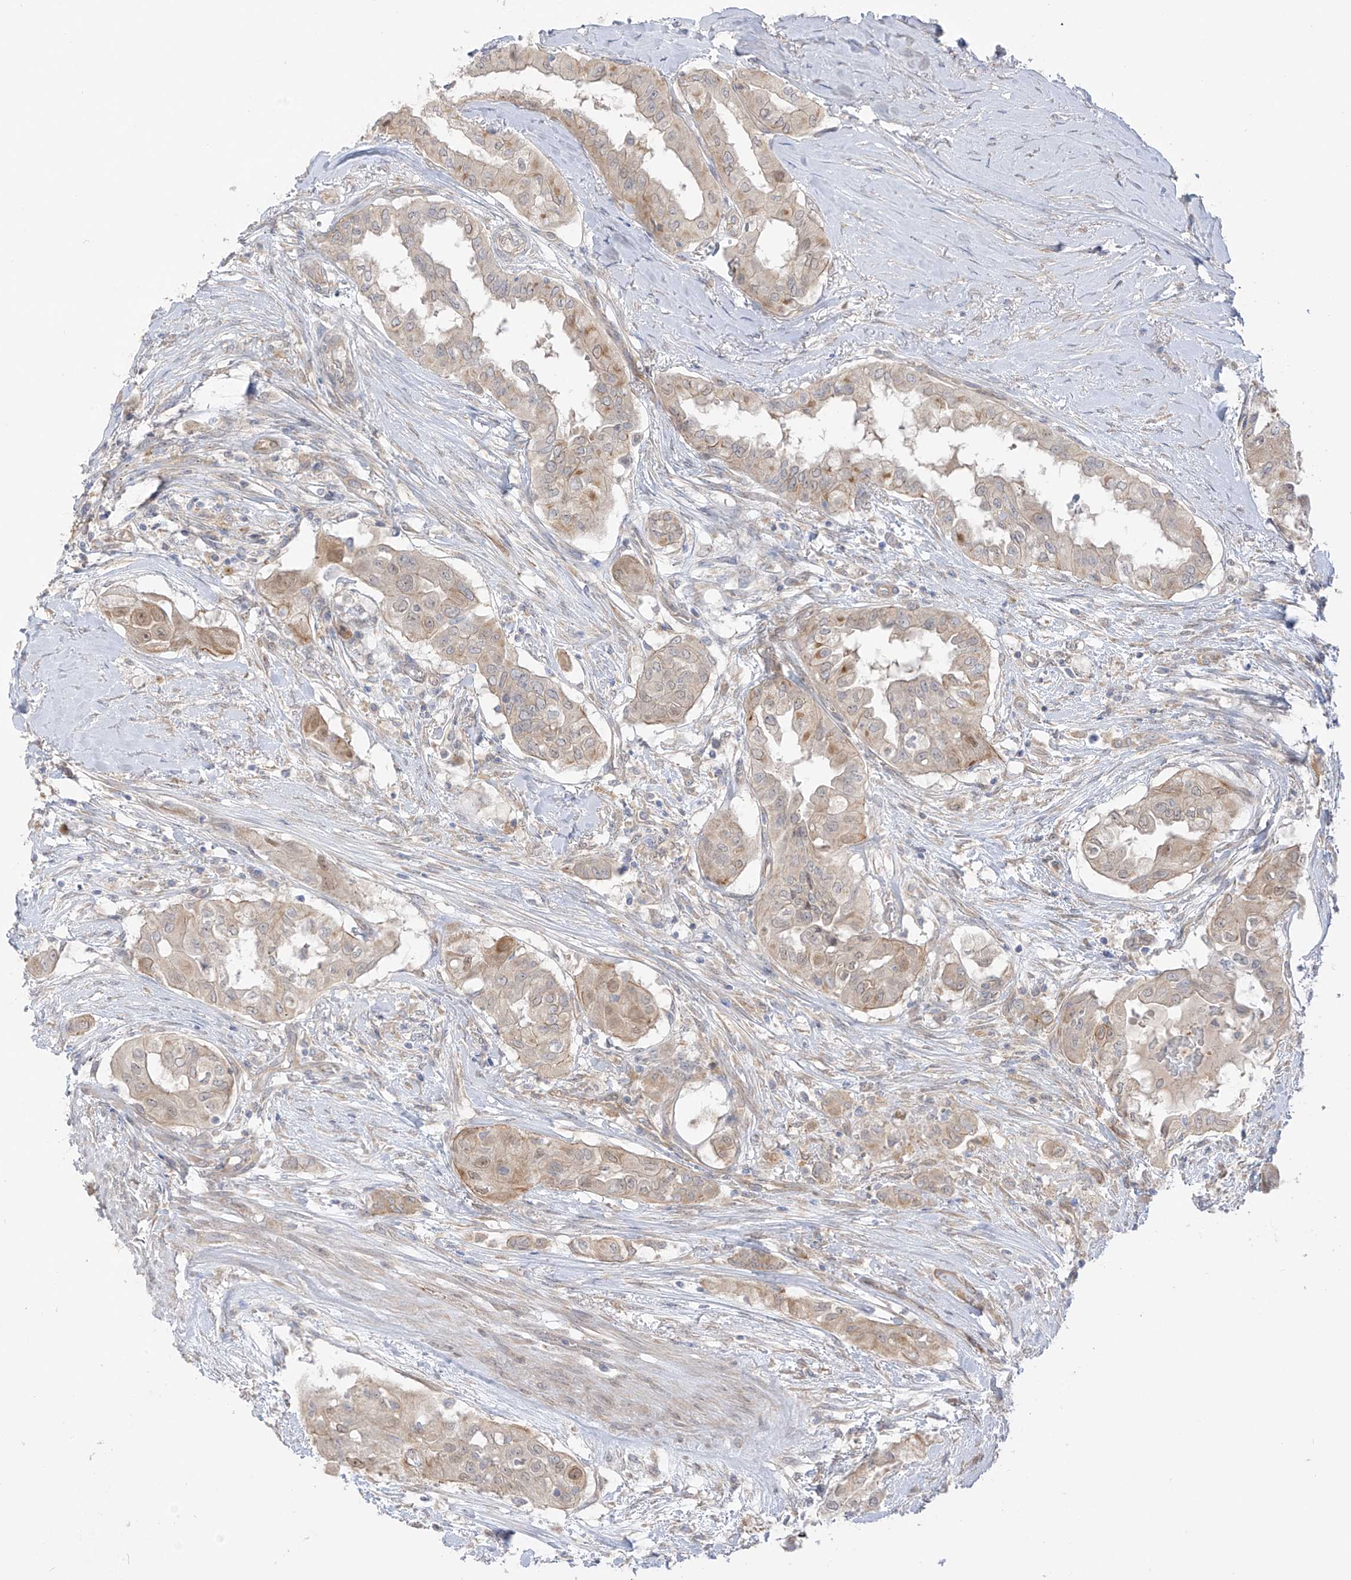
{"staining": {"intensity": "moderate", "quantity": ">75%", "location": "cytoplasmic/membranous,nuclear"}, "tissue": "thyroid cancer", "cell_type": "Tumor cells", "image_type": "cancer", "snomed": [{"axis": "morphology", "description": "Papillary adenocarcinoma, NOS"}, {"axis": "topography", "description": "Thyroid gland"}], "caption": "Thyroid papillary adenocarcinoma was stained to show a protein in brown. There is medium levels of moderate cytoplasmic/membranous and nuclear expression in about >75% of tumor cells.", "gene": "EIPR1", "patient": {"sex": "female", "age": 59}}